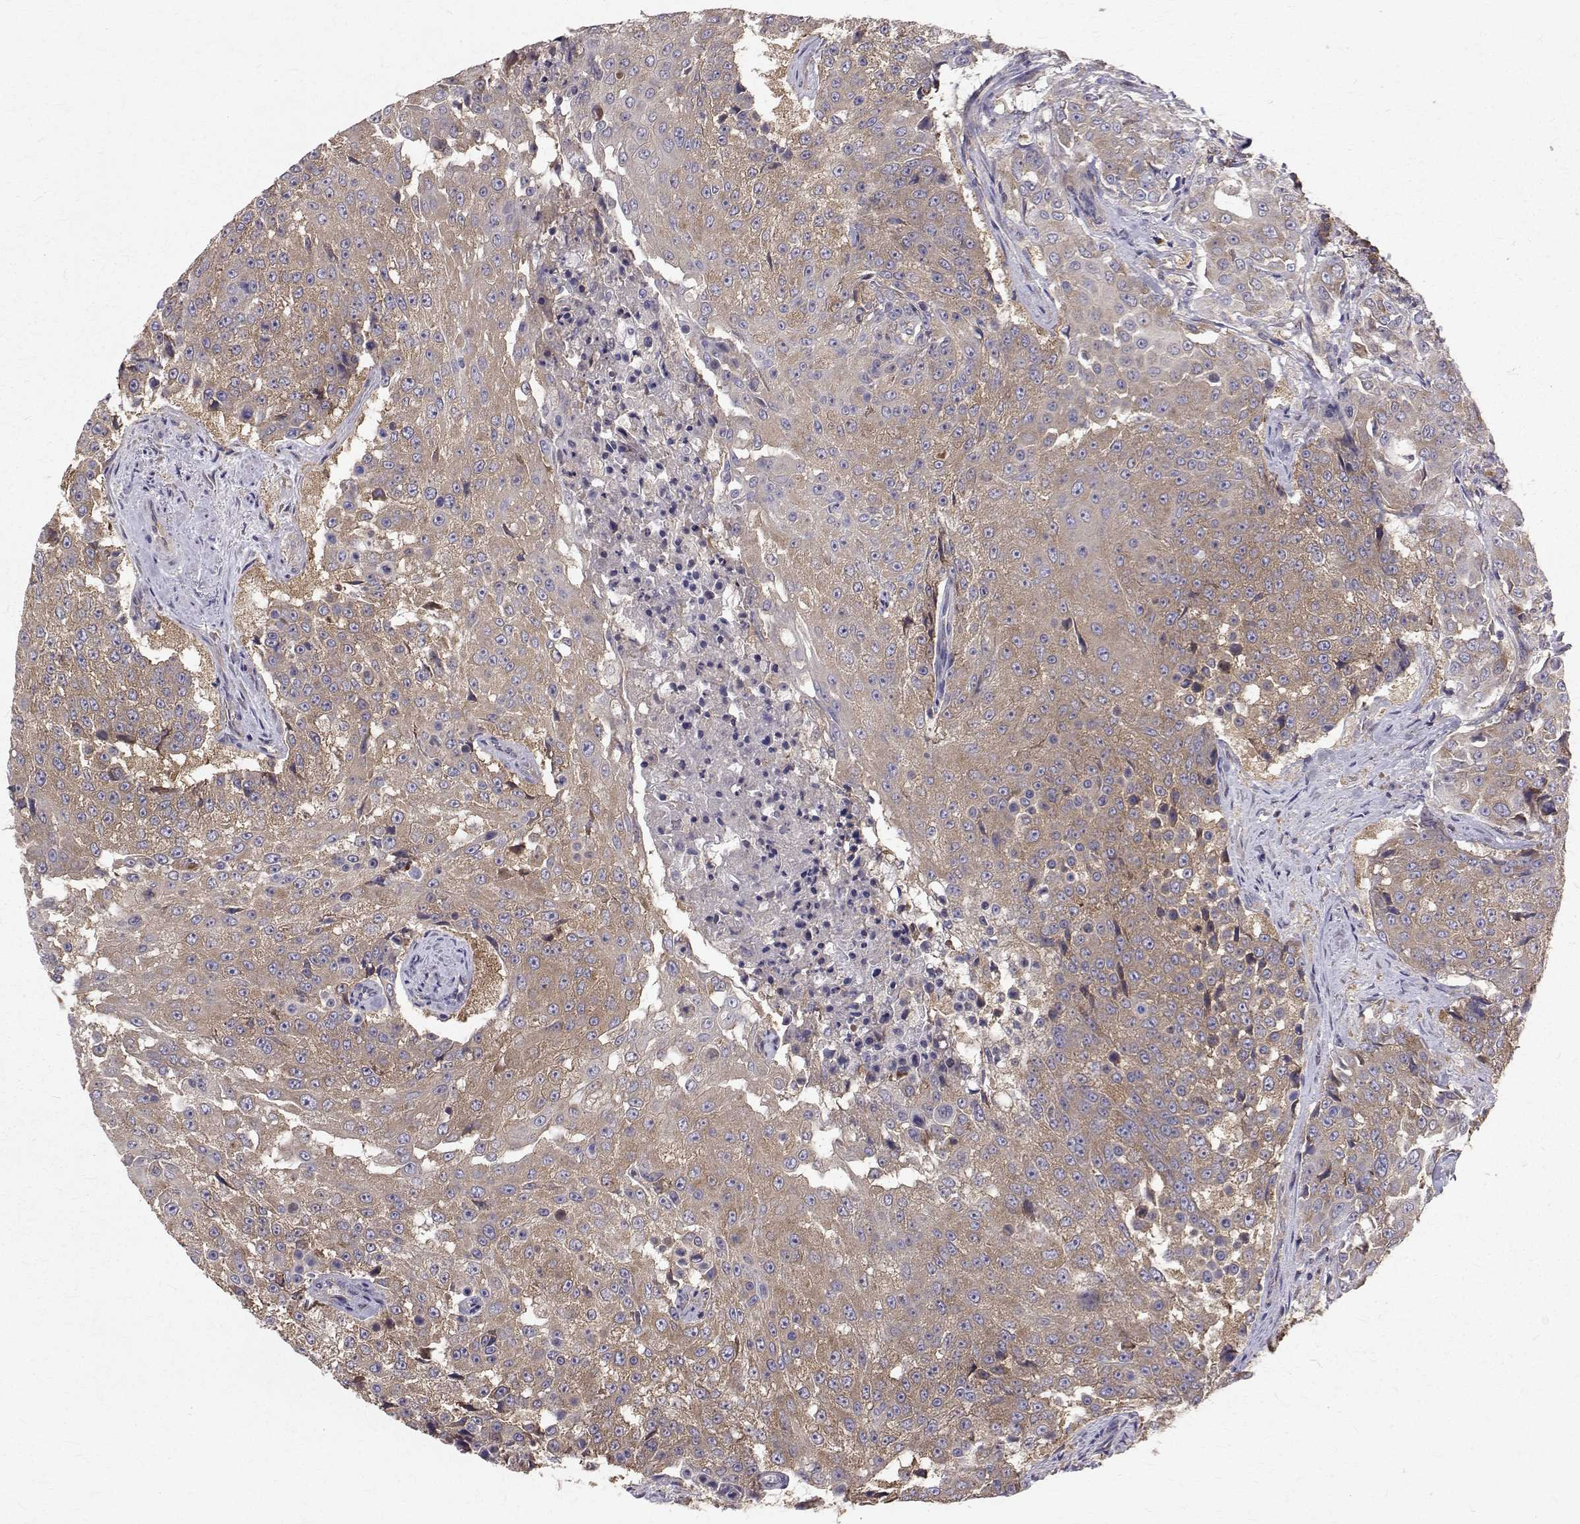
{"staining": {"intensity": "weak", "quantity": ">75%", "location": "cytoplasmic/membranous"}, "tissue": "urothelial cancer", "cell_type": "Tumor cells", "image_type": "cancer", "snomed": [{"axis": "morphology", "description": "Urothelial carcinoma, High grade"}, {"axis": "topography", "description": "Urinary bladder"}], "caption": "Immunohistochemistry (IHC) (DAB (3,3'-diaminobenzidine)) staining of human urothelial carcinoma (high-grade) exhibits weak cytoplasmic/membranous protein expression in about >75% of tumor cells.", "gene": "FARSB", "patient": {"sex": "female", "age": 63}}